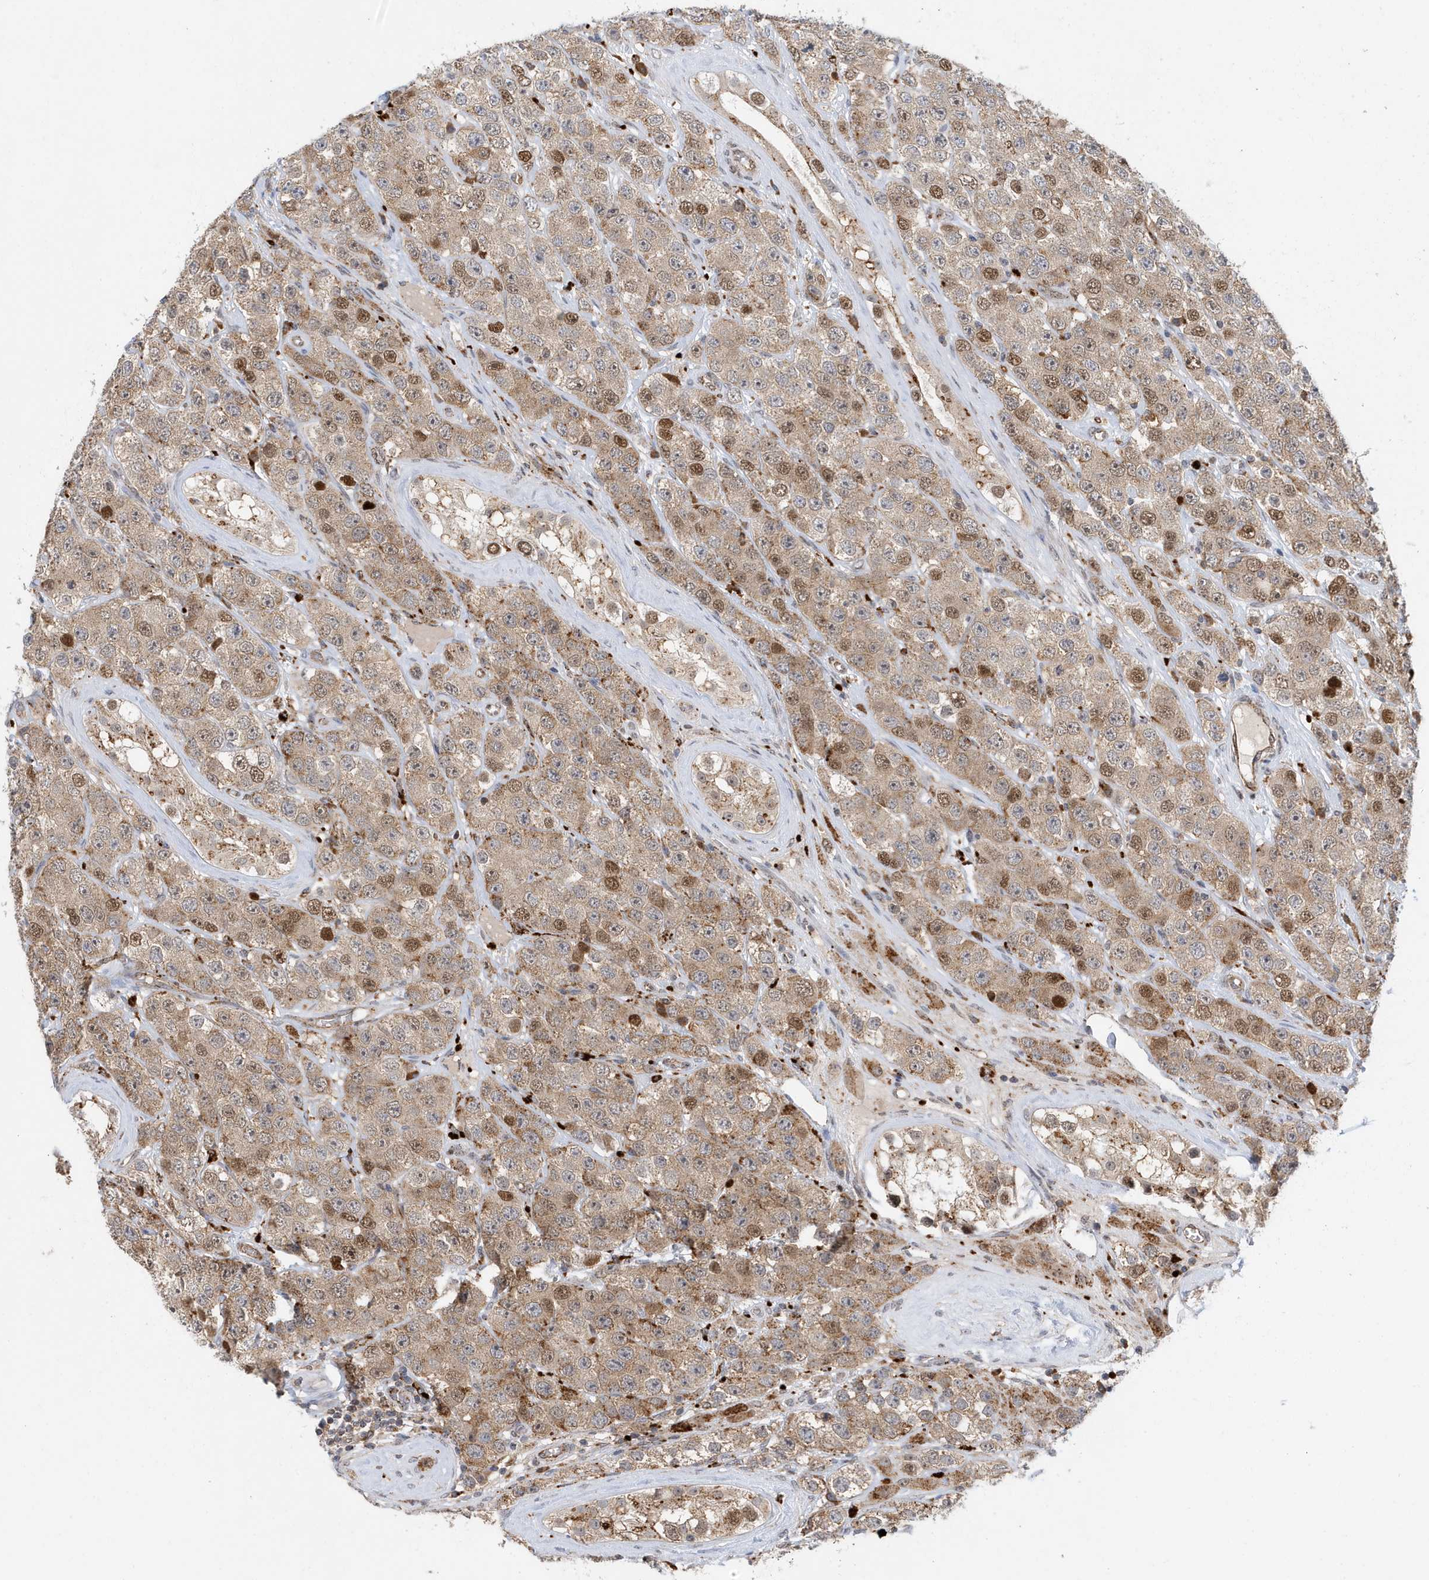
{"staining": {"intensity": "moderate", "quantity": ">75%", "location": "cytoplasmic/membranous,nuclear"}, "tissue": "testis cancer", "cell_type": "Tumor cells", "image_type": "cancer", "snomed": [{"axis": "morphology", "description": "Seminoma, NOS"}, {"axis": "topography", "description": "Testis"}], "caption": "Brown immunohistochemical staining in testis cancer exhibits moderate cytoplasmic/membranous and nuclear staining in about >75% of tumor cells.", "gene": "ZNF507", "patient": {"sex": "male", "age": 28}}